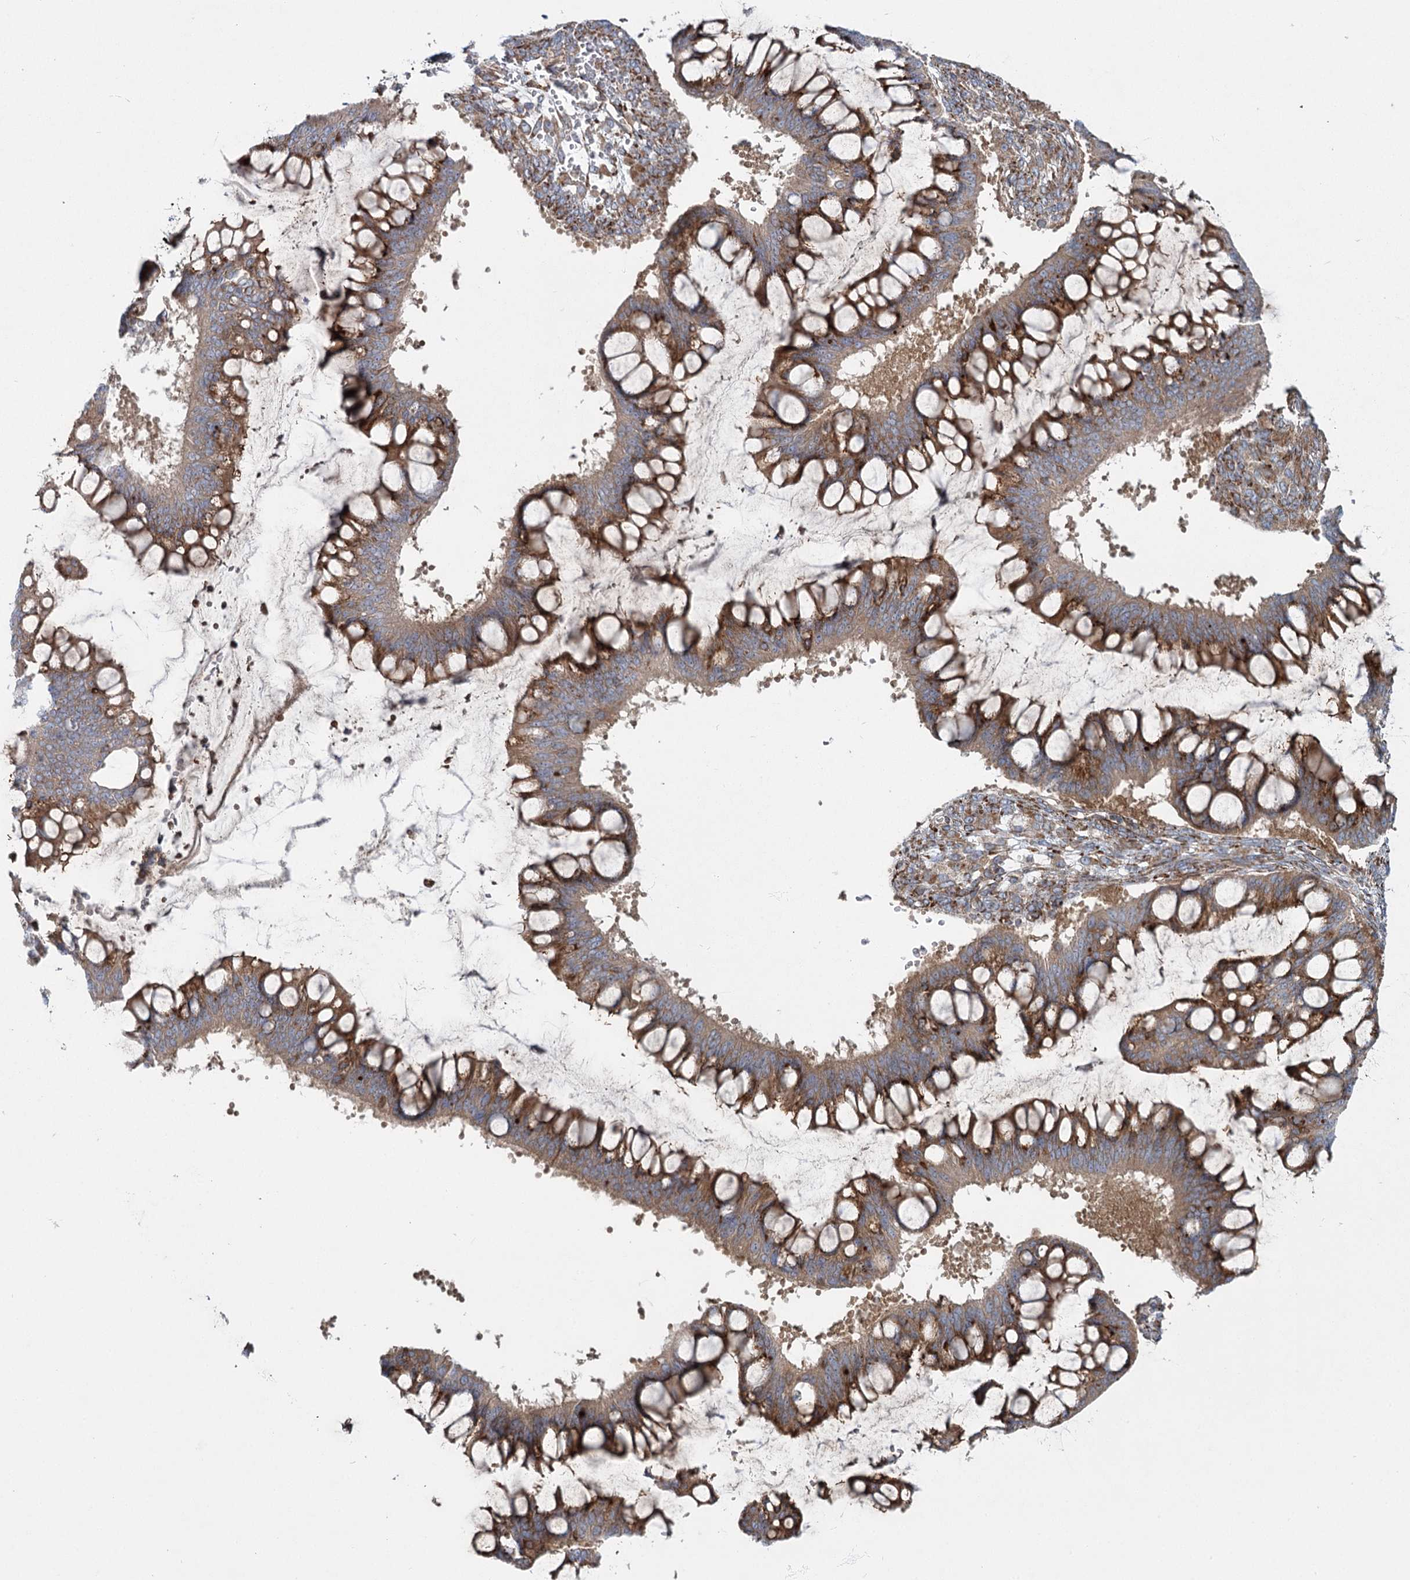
{"staining": {"intensity": "moderate", "quantity": ">75%", "location": "cytoplasmic/membranous"}, "tissue": "ovarian cancer", "cell_type": "Tumor cells", "image_type": "cancer", "snomed": [{"axis": "morphology", "description": "Cystadenocarcinoma, mucinous, NOS"}, {"axis": "topography", "description": "Ovary"}], "caption": "Immunohistochemistry of ovarian cancer (mucinous cystadenocarcinoma) demonstrates medium levels of moderate cytoplasmic/membranous positivity in approximately >75% of tumor cells.", "gene": "POGLUT1", "patient": {"sex": "female", "age": 73}}